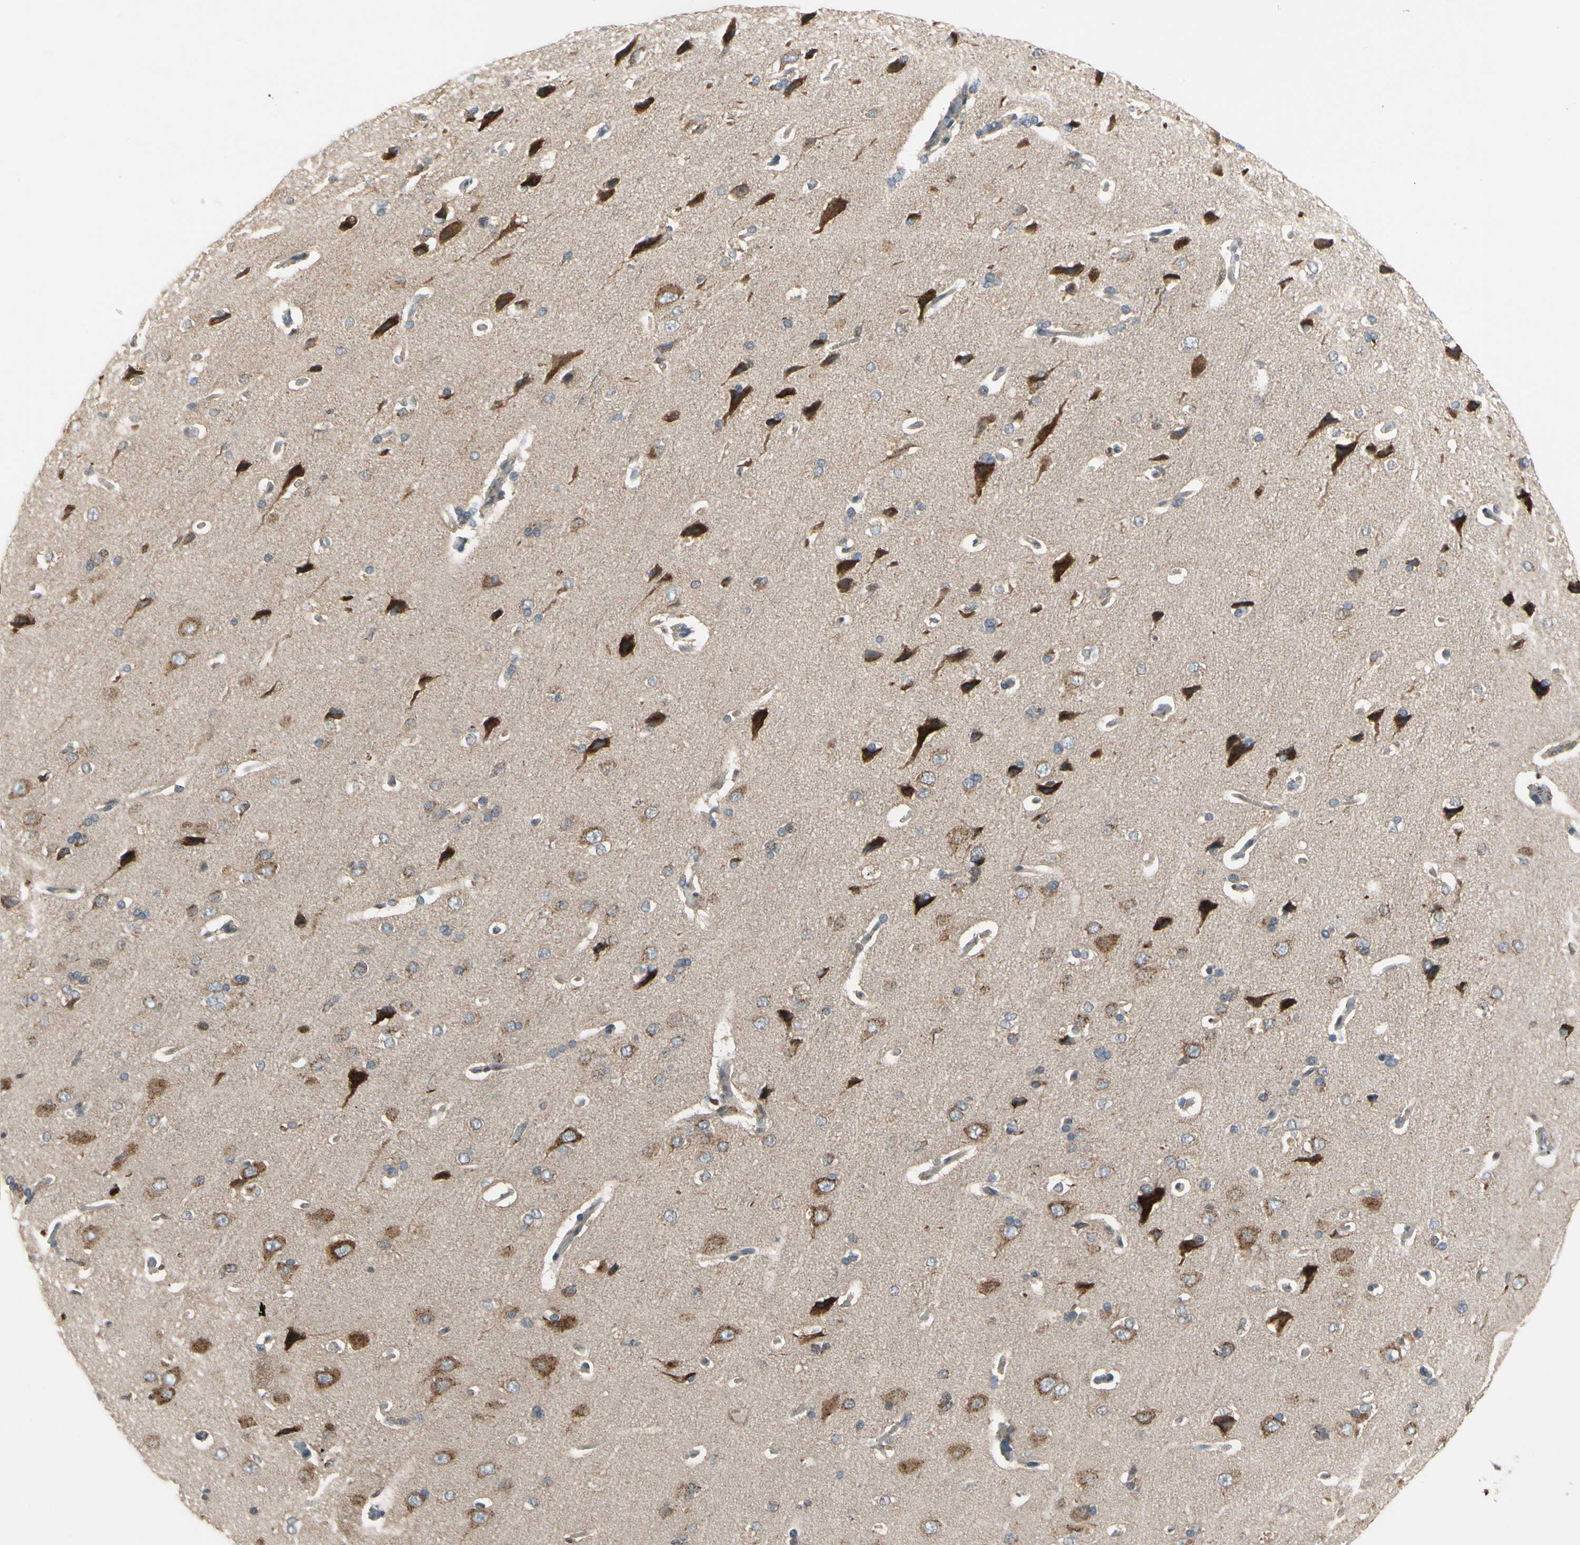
{"staining": {"intensity": "weak", "quantity": "25%-75%", "location": "cytoplasmic/membranous"}, "tissue": "cerebral cortex", "cell_type": "Endothelial cells", "image_type": "normal", "snomed": [{"axis": "morphology", "description": "Normal tissue, NOS"}, {"axis": "topography", "description": "Cerebral cortex"}], "caption": "Unremarkable cerebral cortex demonstrates weak cytoplasmic/membranous expression in approximately 25%-75% of endothelial cells Immunohistochemistry (ihc) stains the protein of interest in brown and the nuclei are stained blue..", "gene": "CGREF1", "patient": {"sex": "male", "age": 62}}